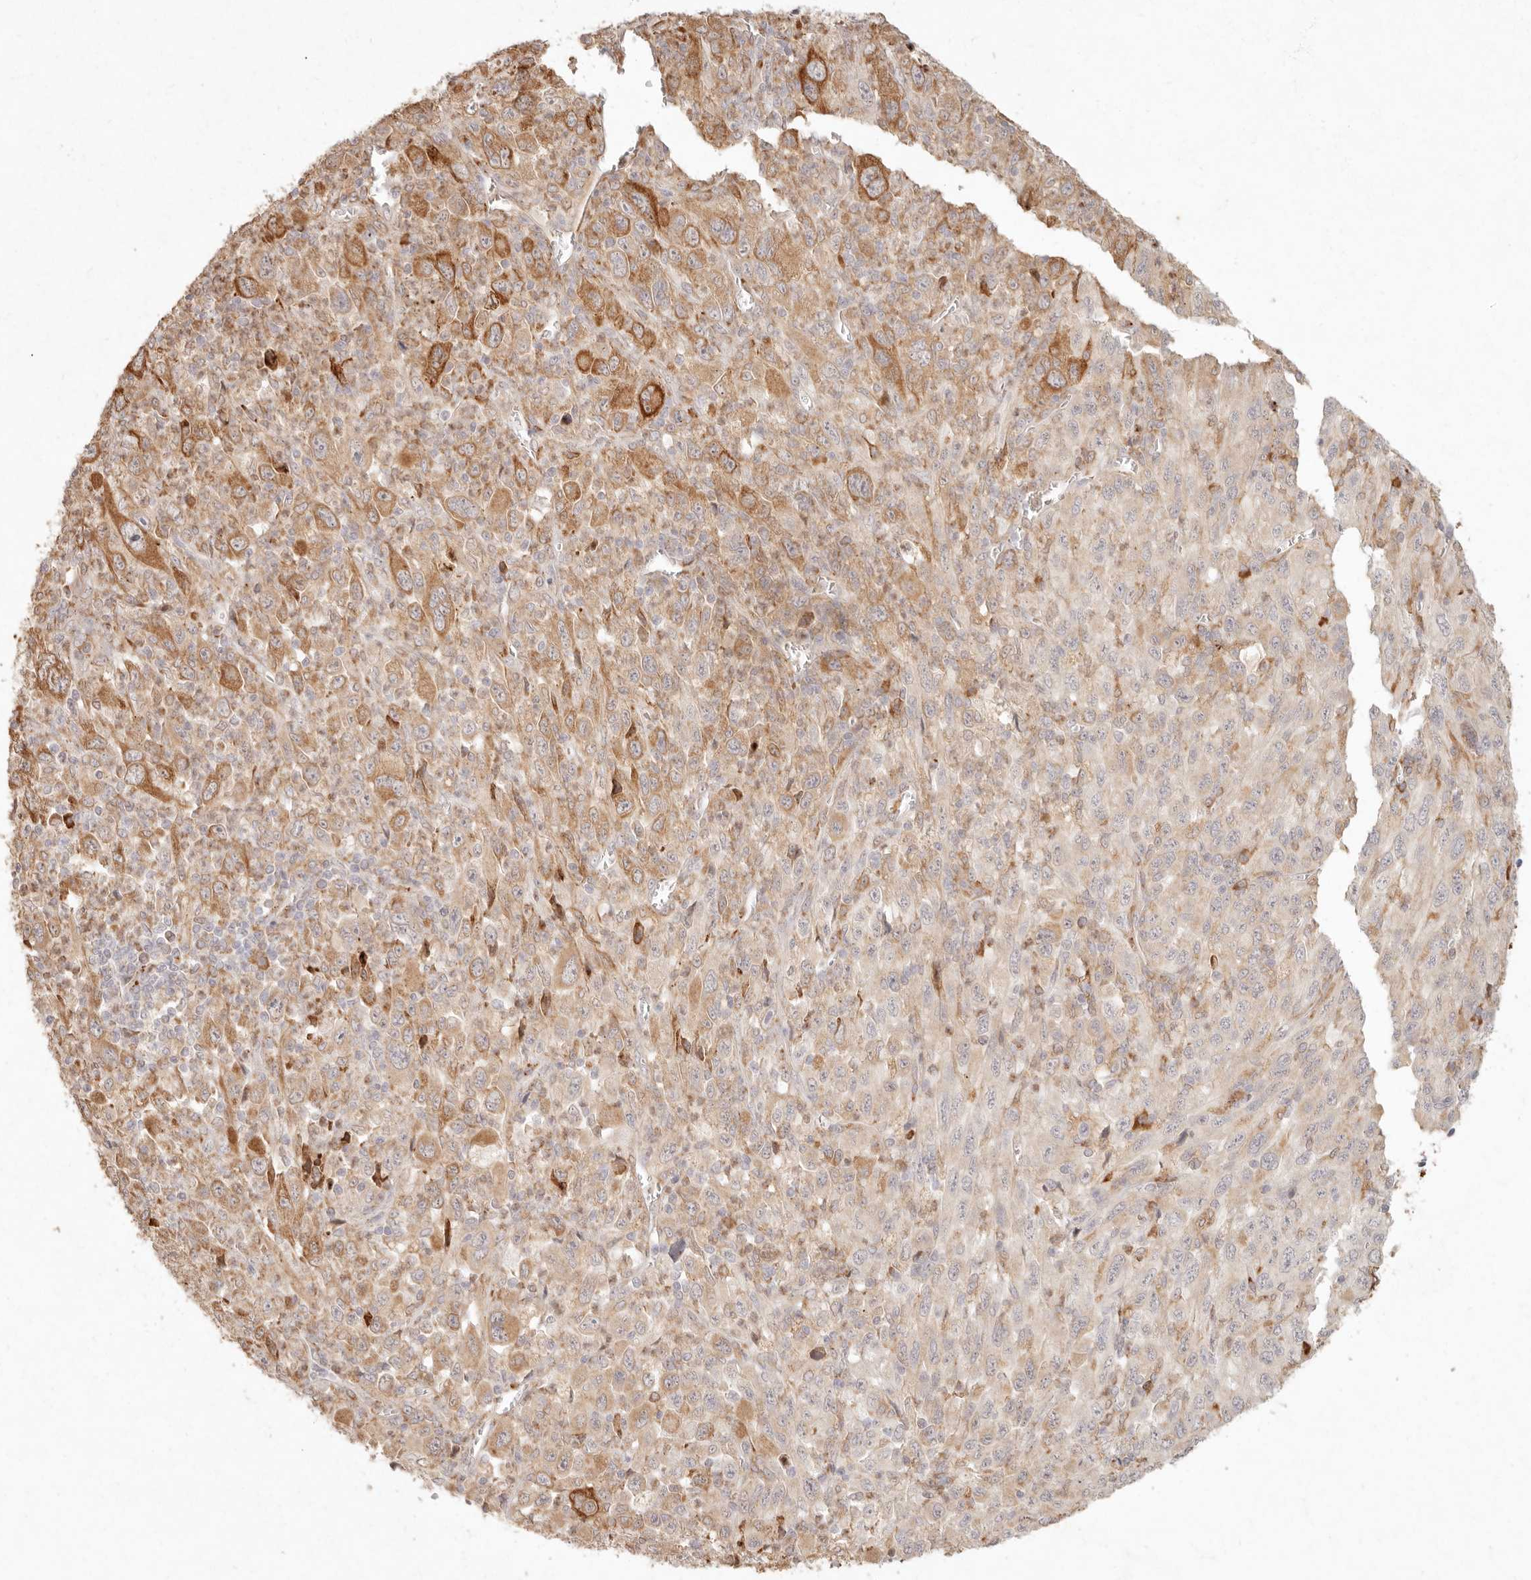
{"staining": {"intensity": "moderate", "quantity": "25%-75%", "location": "cytoplasmic/membranous"}, "tissue": "melanoma", "cell_type": "Tumor cells", "image_type": "cancer", "snomed": [{"axis": "morphology", "description": "Malignant melanoma, Metastatic site"}, {"axis": "topography", "description": "Skin"}], "caption": "Immunohistochemistry staining of melanoma, which displays medium levels of moderate cytoplasmic/membranous positivity in approximately 25%-75% of tumor cells indicating moderate cytoplasmic/membranous protein positivity. The staining was performed using DAB (3,3'-diaminobenzidine) (brown) for protein detection and nuclei were counterstained in hematoxylin (blue).", "gene": "C1orf127", "patient": {"sex": "female", "age": 56}}